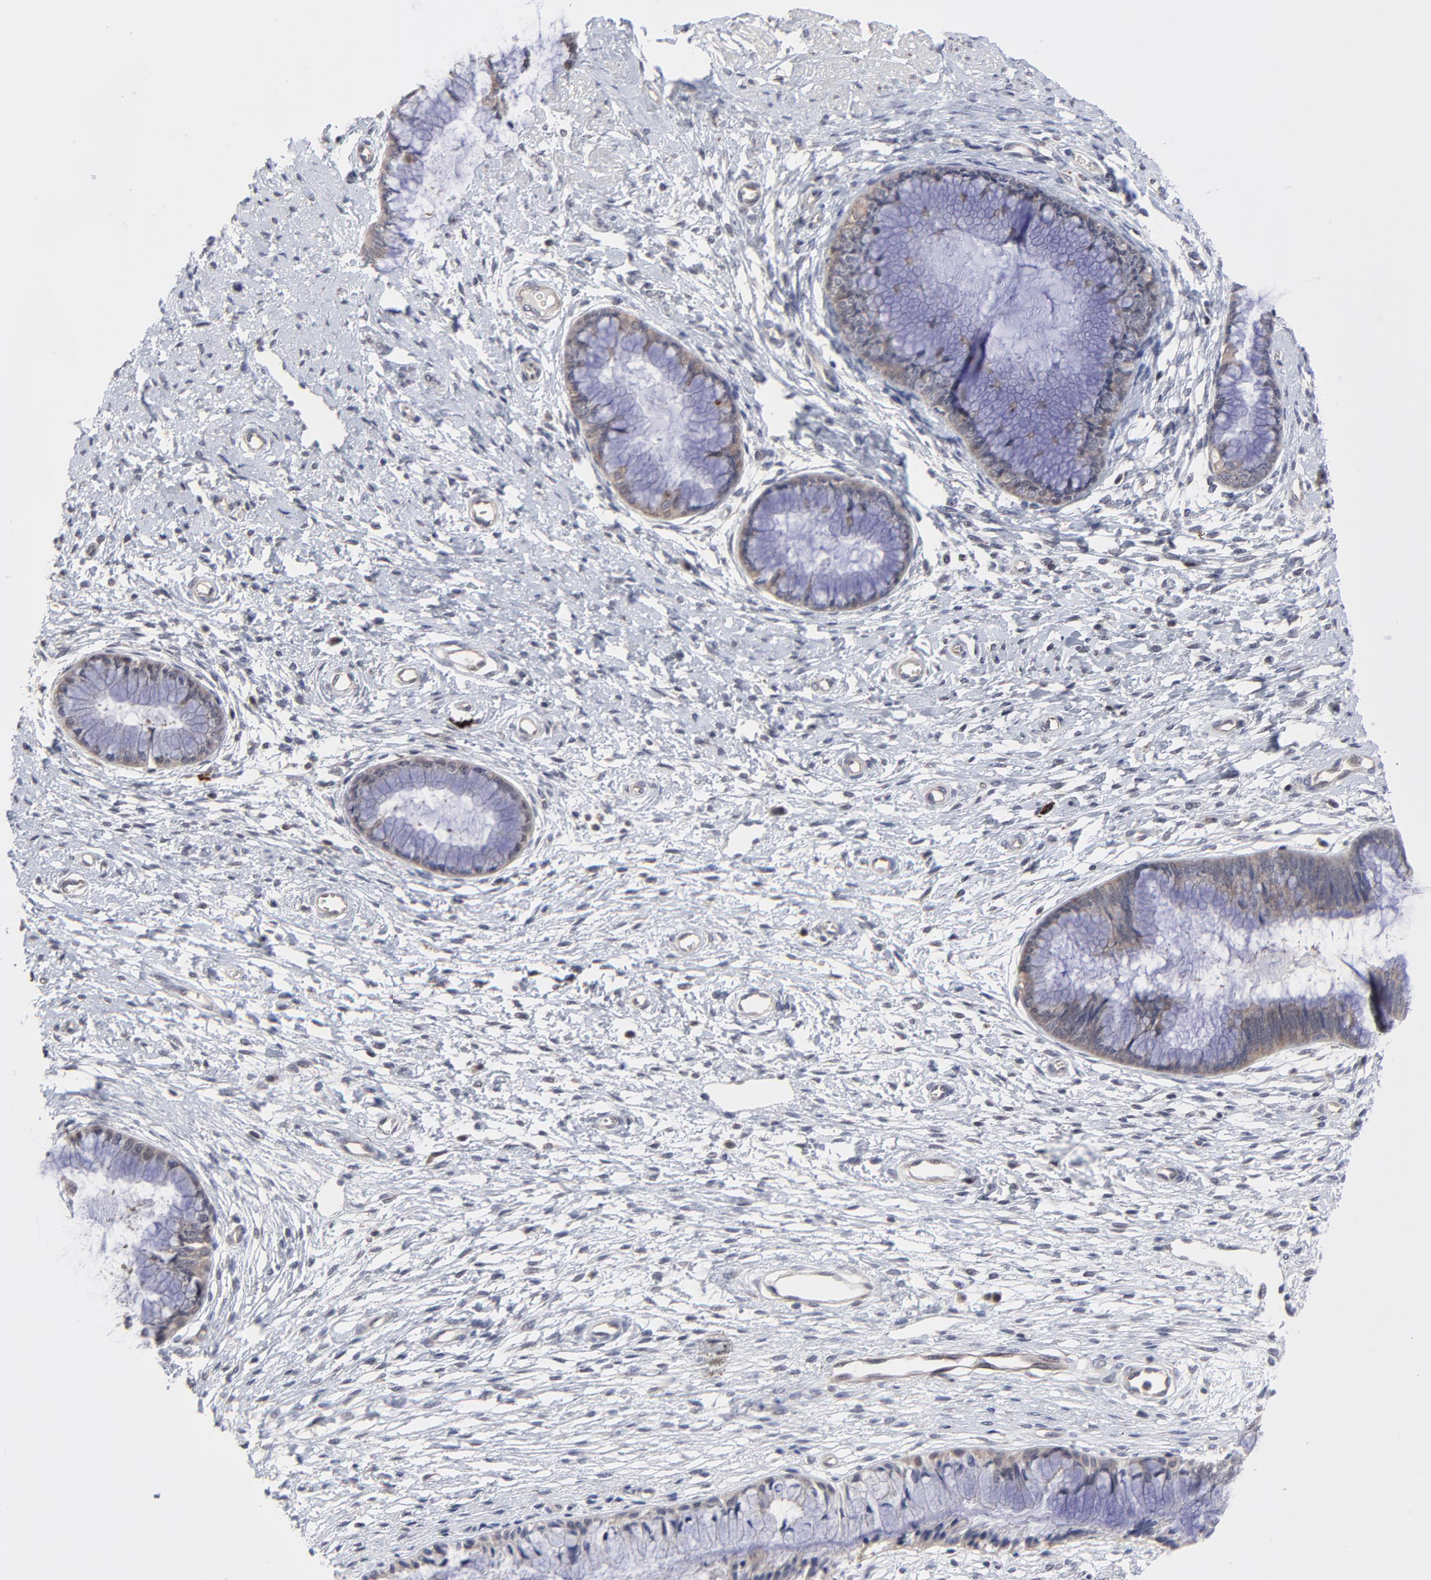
{"staining": {"intensity": "moderate", "quantity": ">75%", "location": "cytoplasmic/membranous"}, "tissue": "cervix", "cell_type": "Glandular cells", "image_type": "normal", "snomed": [{"axis": "morphology", "description": "Normal tissue, NOS"}, {"axis": "topography", "description": "Cervix"}], "caption": "Immunohistochemistry image of benign human cervix stained for a protein (brown), which displays medium levels of moderate cytoplasmic/membranous expression in about >75% of glandular cells.", "gene": "ZNF157", "patient": {"sex": "female", "age": 27}}